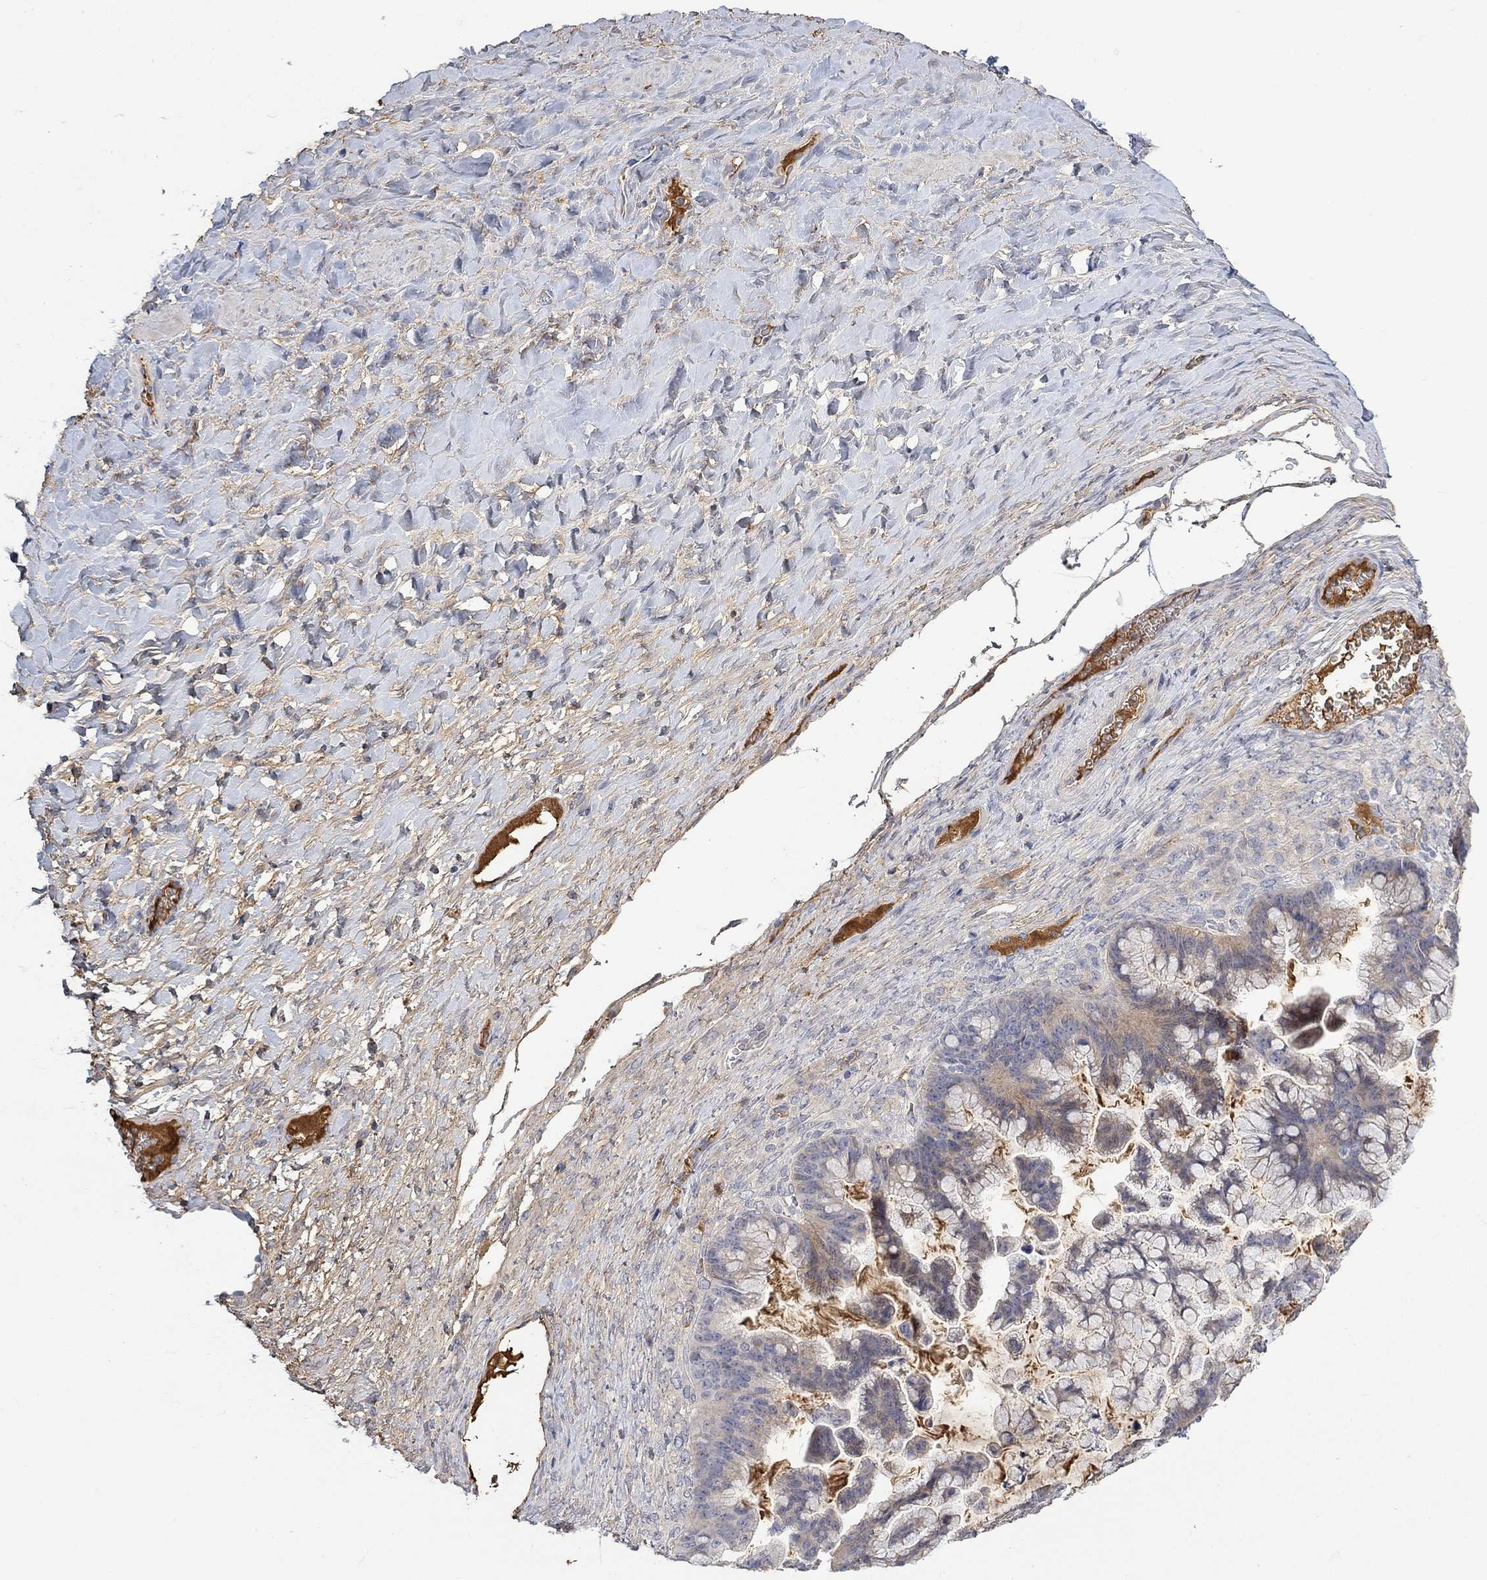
{"staining": {"intensity": "negative", "quantity": "none", "location": "none"}, "tissue": "ovarian cancer", "cell_type": "Tumor cells", "image_type": "cancer", "snomed": [{"axis": "morphology", "description": "Cystadenocarcinoma, mucinous, NOS"}, {"axis": "topography", "description": "Ovary"}], "caption": "This histopathology image is of ovarian mucinous cystadenocarcinoma stained with immunohistochemistry to label a protein in brown with the nuclei are counter-stained blue. There is no expression in tumor cells.", "gene": "MSTN", "patient": {"sex": "female", "age": 67}}